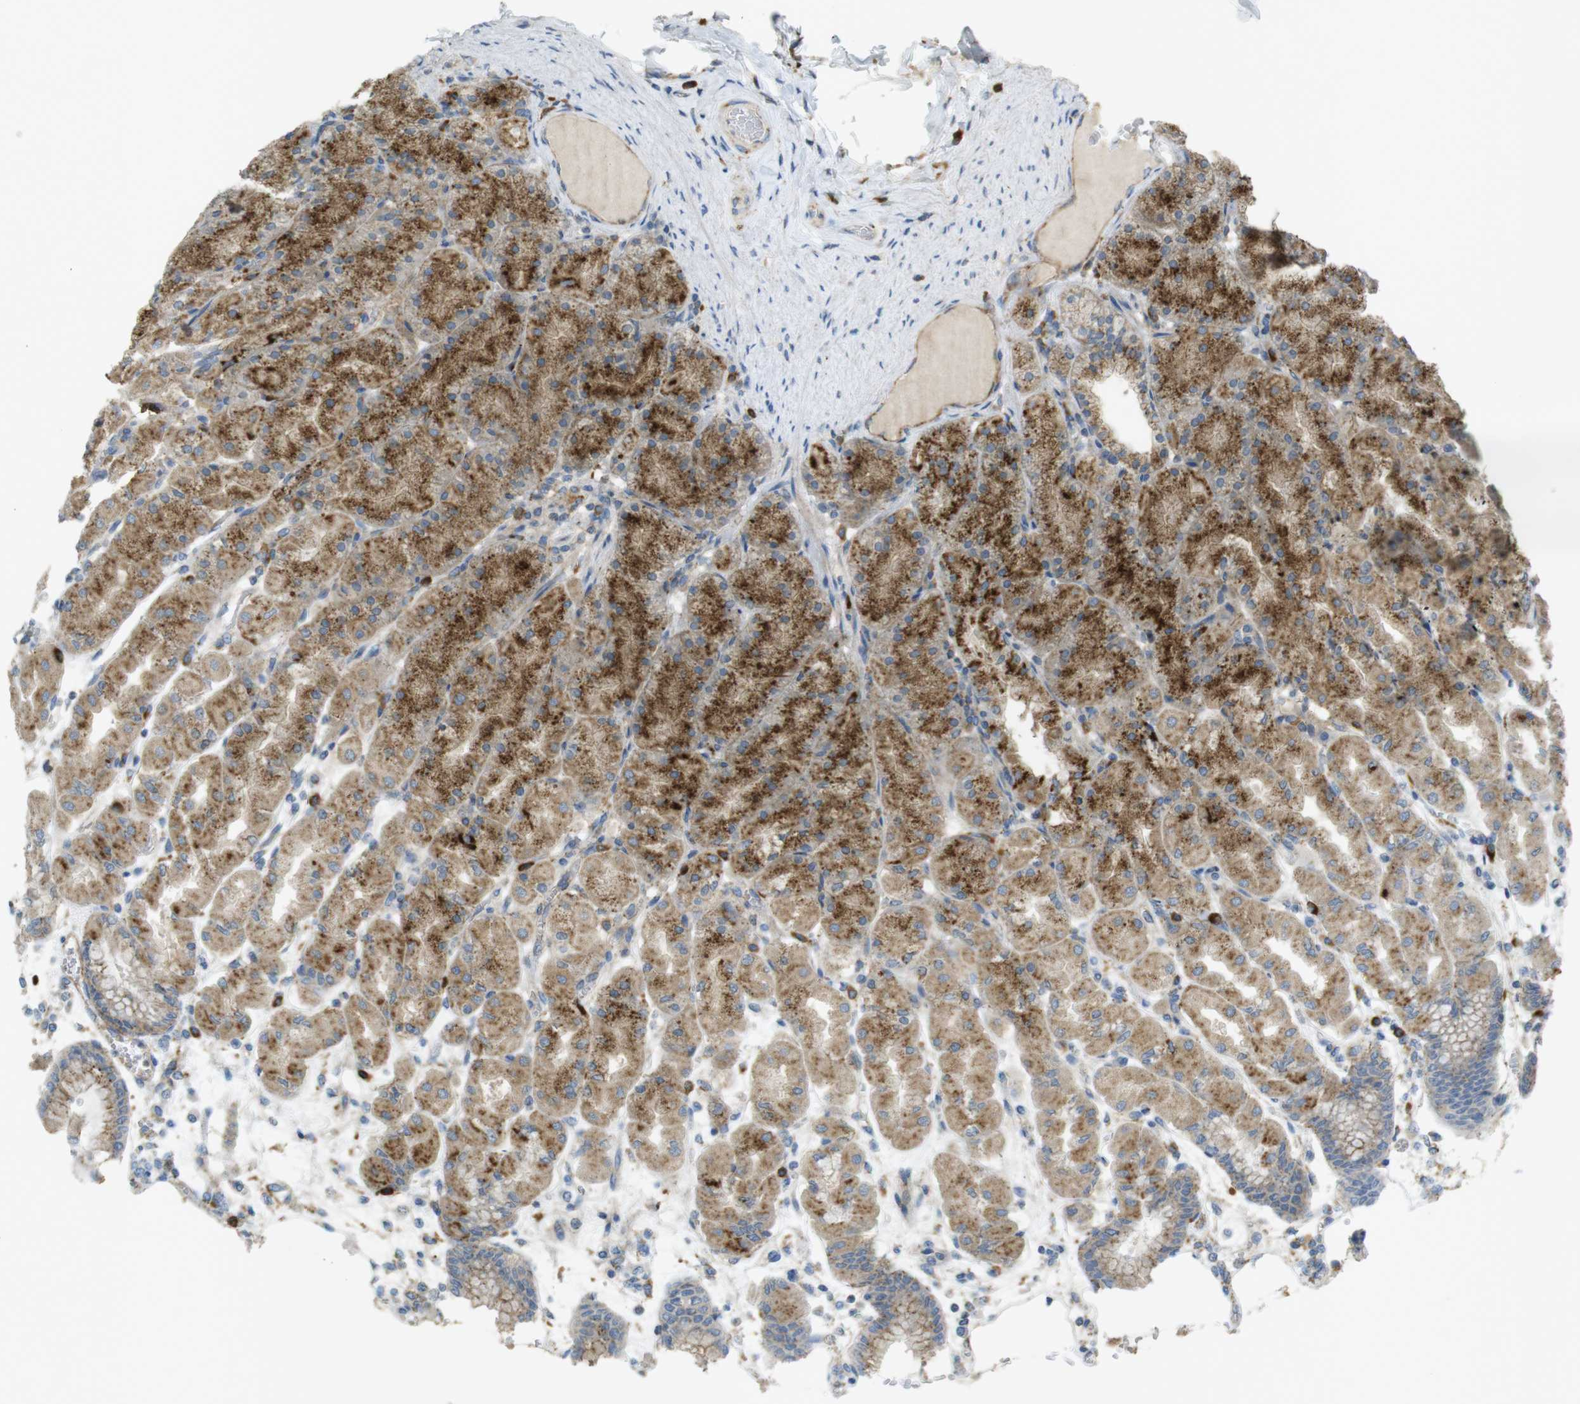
{"staining": {"intensity": "moderate", "quantity": ">75%", "location": "cytoplasmic/membranous"}, "tissue": "stomach", "cell_type": "Glandular cells", "image_type": "normal", "snomed": [{"axis": "morphology", "description": "Normal tissue, NOS"}, {"axis": "topography", "description": "Stomach, upper"}], "caption": "Glandular cells demonstrate moderate cytoplasmic/membranous expression in approximately >75% of cells in unremarkable stomach. The protein is stained brown, and the nuclei are stained in blue (DAB IHC with brightfield microscopy, high magnification).", "gene": "LAMP1", "patient": {"sex": "female", "age": 56}}